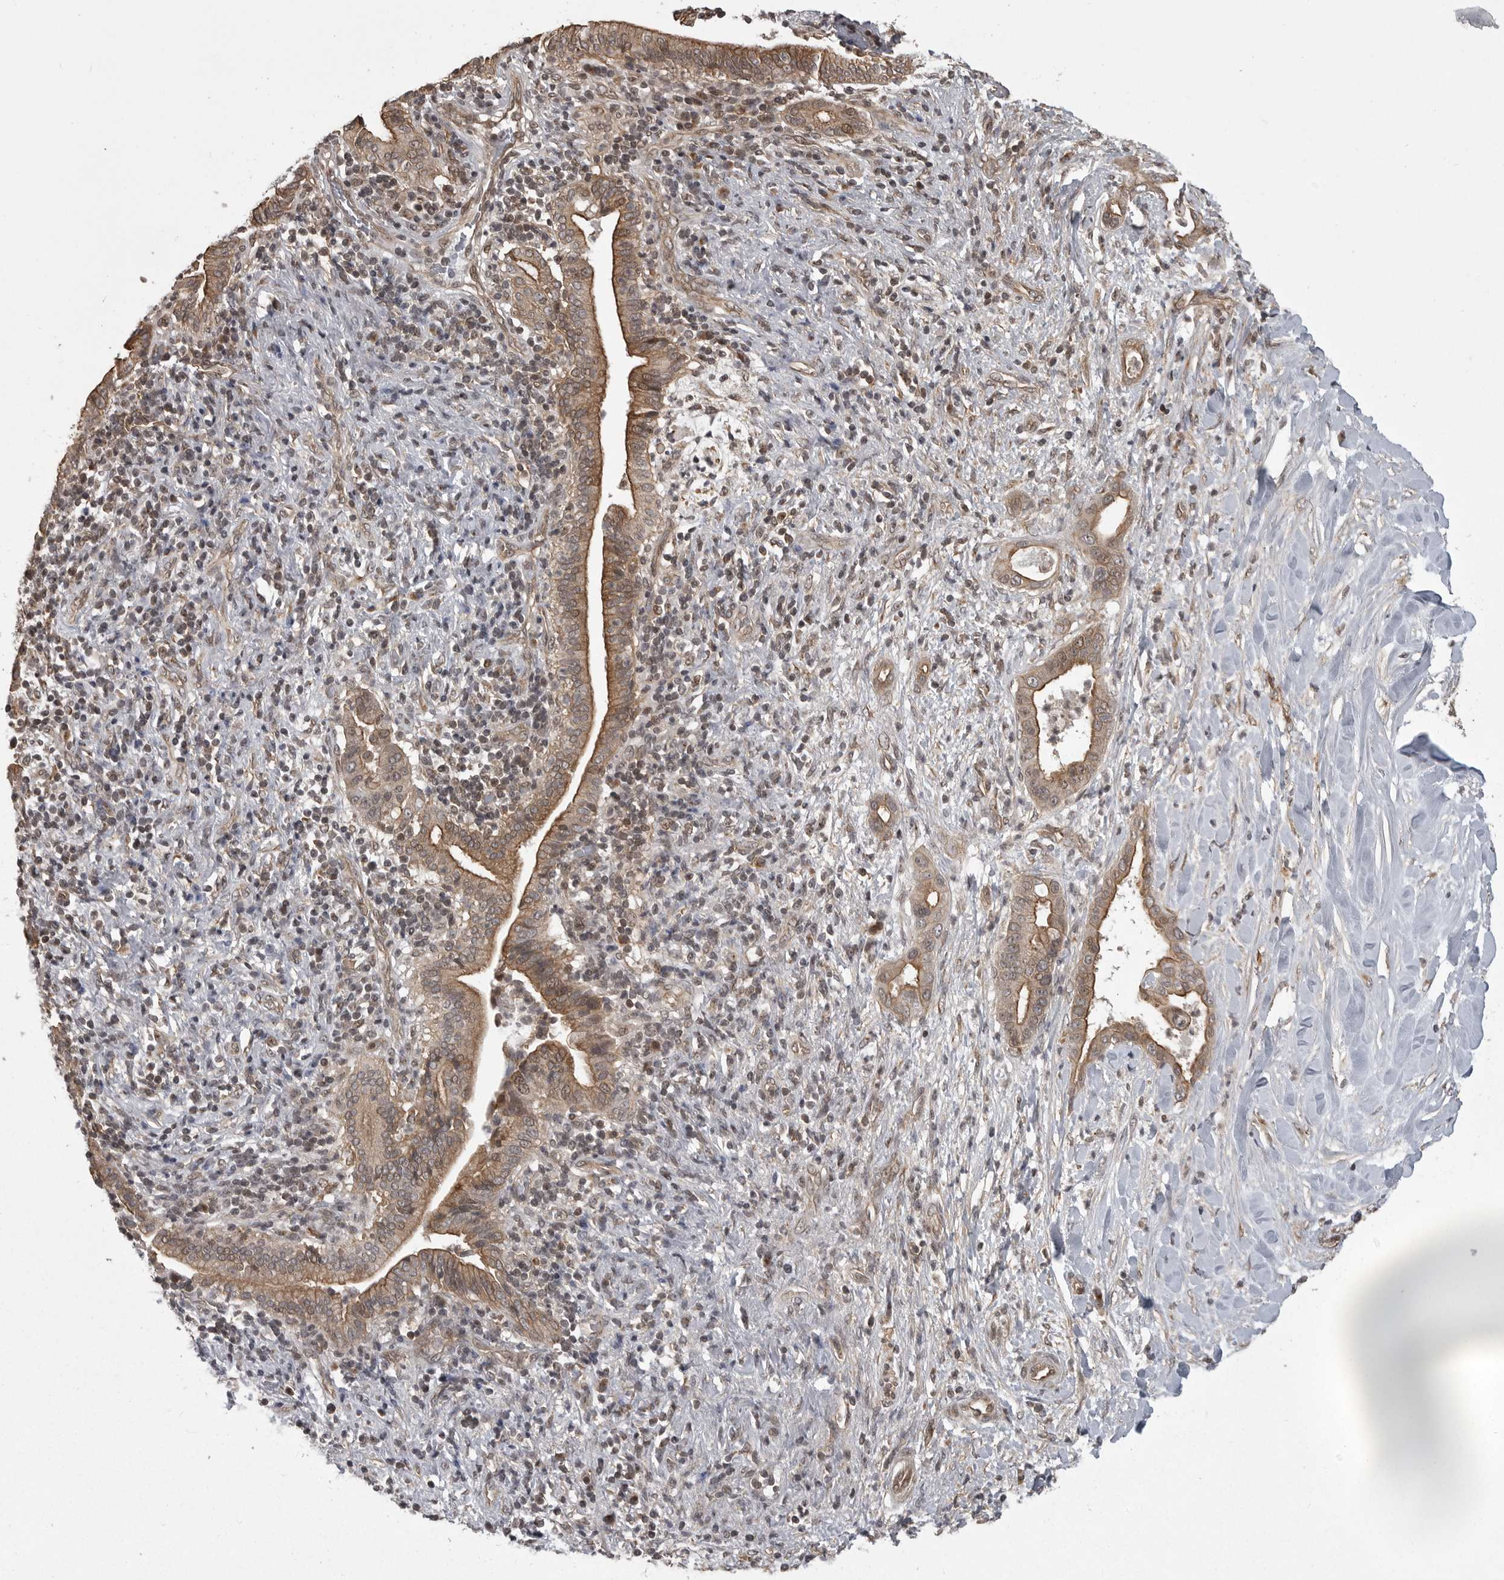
{"staining": {"intensity": "moderate", "quantity": ">75%", "location": "cytoplasmic/membranous"}, "tissue": "liver cancer", "cell_type": "Tumor cells", "image_type": "cancer", "snomed": [{"axis": "morphology", "description": "Cholangiocarcinoma"}, {"axis": "topography", "description": "Liver"}], "caption": "Liver cancer (cholangiocarcinoma) stained with immunohistochemistry exhibits moderate cytoplasmic/membranous staining in approximately >75% of tumor cells.", "gene": "DNAJC8", "patient": {"sex": "female", "age": 54}}